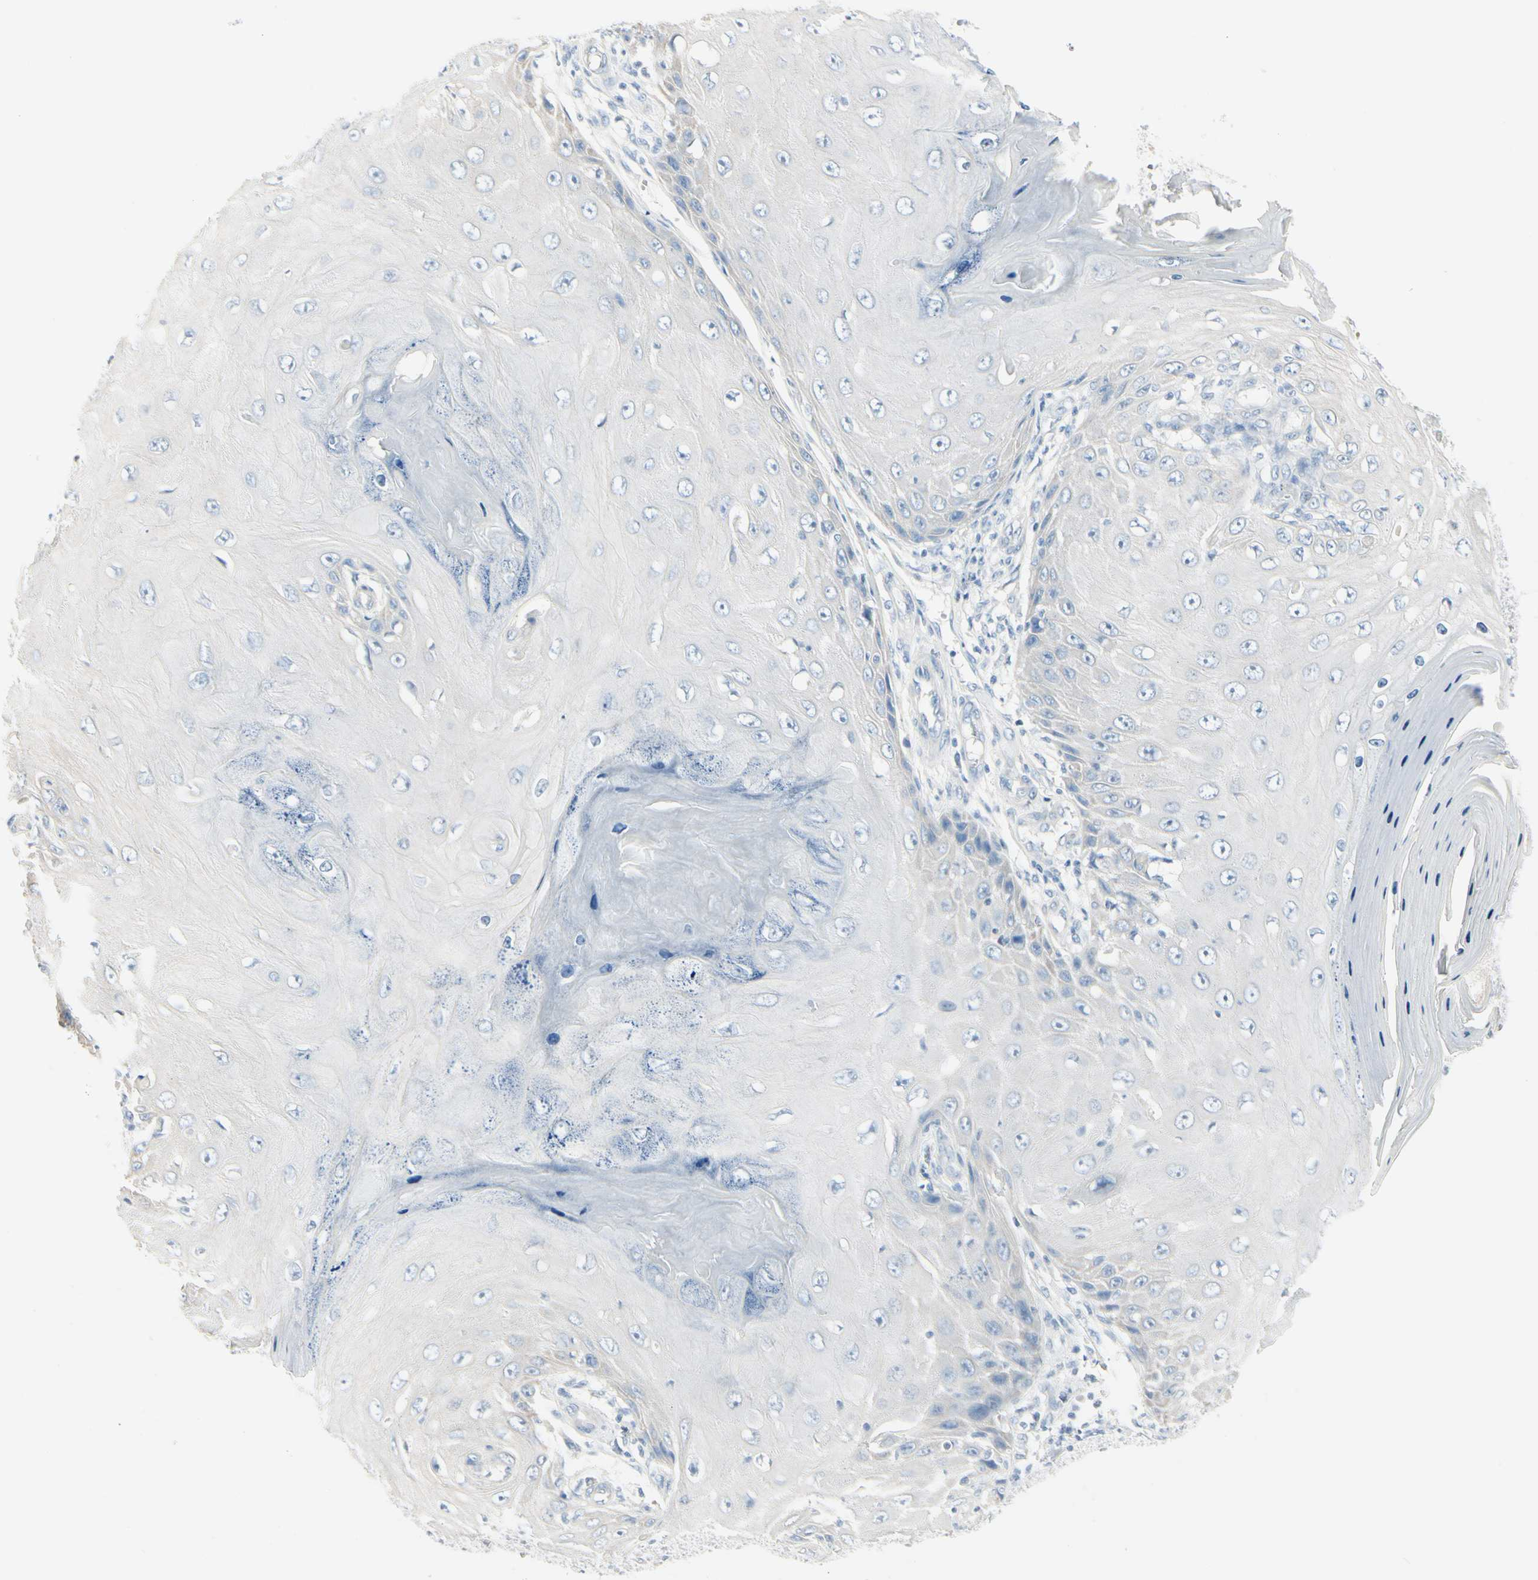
{"staining": {"intensity": "negative", "quantity": "none", "location": "none"}, "tissue": "skin cancer", "cell_type": "Tumor cells", "image_type": "cancer", "snomed": [{"axis": "morphology", "description": "Squamous cell carcinoma, NOS"}, {"axis": "topography", "description": "Skin"}], "caption": "Immunohistochemical staining of human skin squamous cell carcinoma reveals no significant staining in tumor cells. (DAB immunohistochemistry with hematoxylin counter stain).", "gene": "CDHR5", "patient": {"sex": "female", "age": 73}}